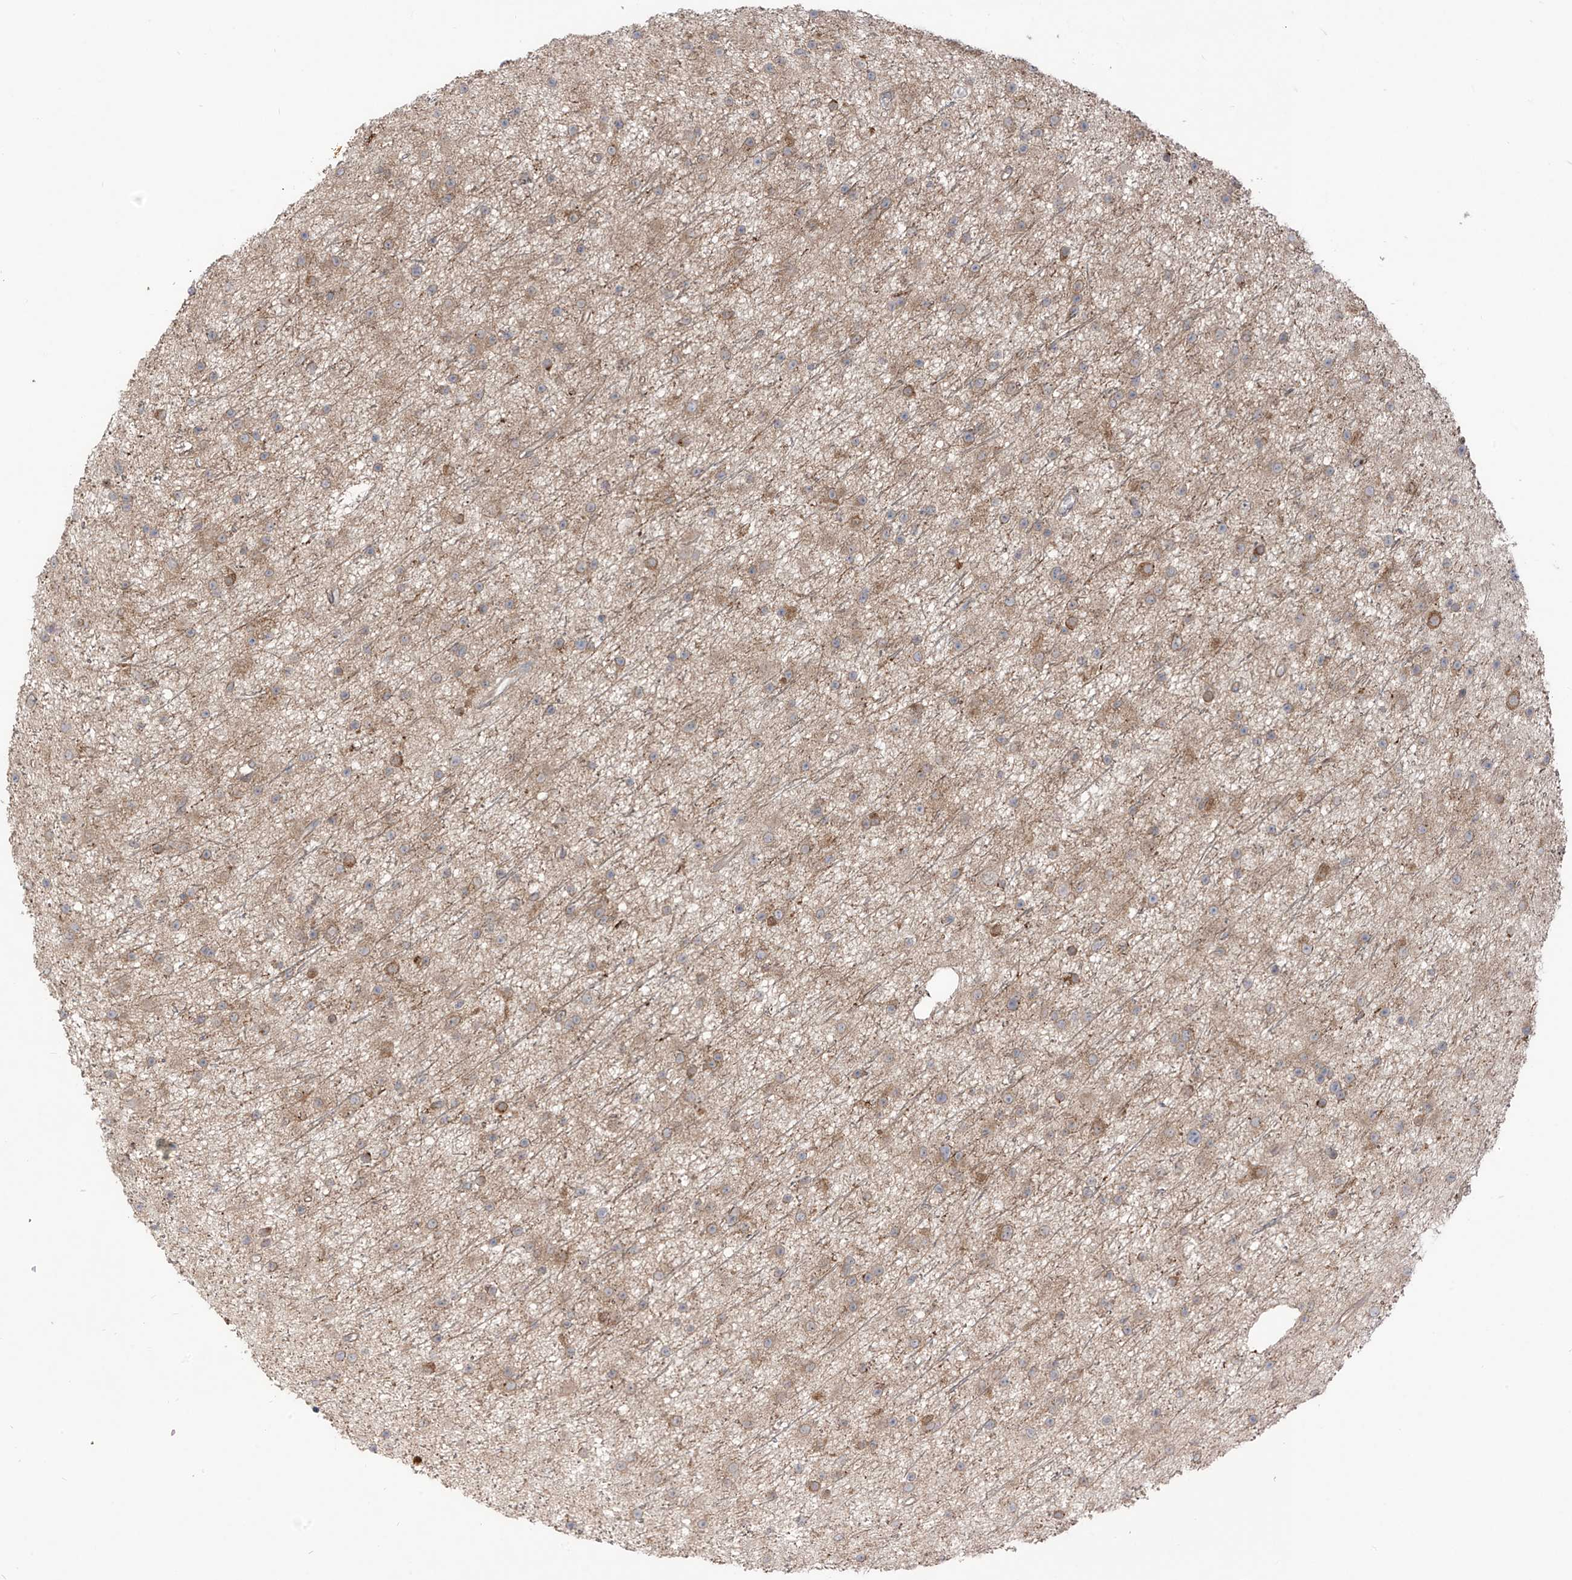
{"staining": {"intensity": "moderate", "quantity": "<25%", "location": "cytoplasmic/membranous"}, "tissue": "glioma", "cell_type": "Tumor cells", "image_type": "cancer", "snomed": [{"axis": "morphology", "description": "Glioma, malignant, Low grade"}, {"axis": "topography", "description": "Cerebral cortex"}], "caption": "Moderate cytoplasmic/membranous expression is seen in approximately <25% of tumor cells in malignant low-grade glioma.", "gene": "PDE11A", "patient": {"sex": "female", "age": 39}}